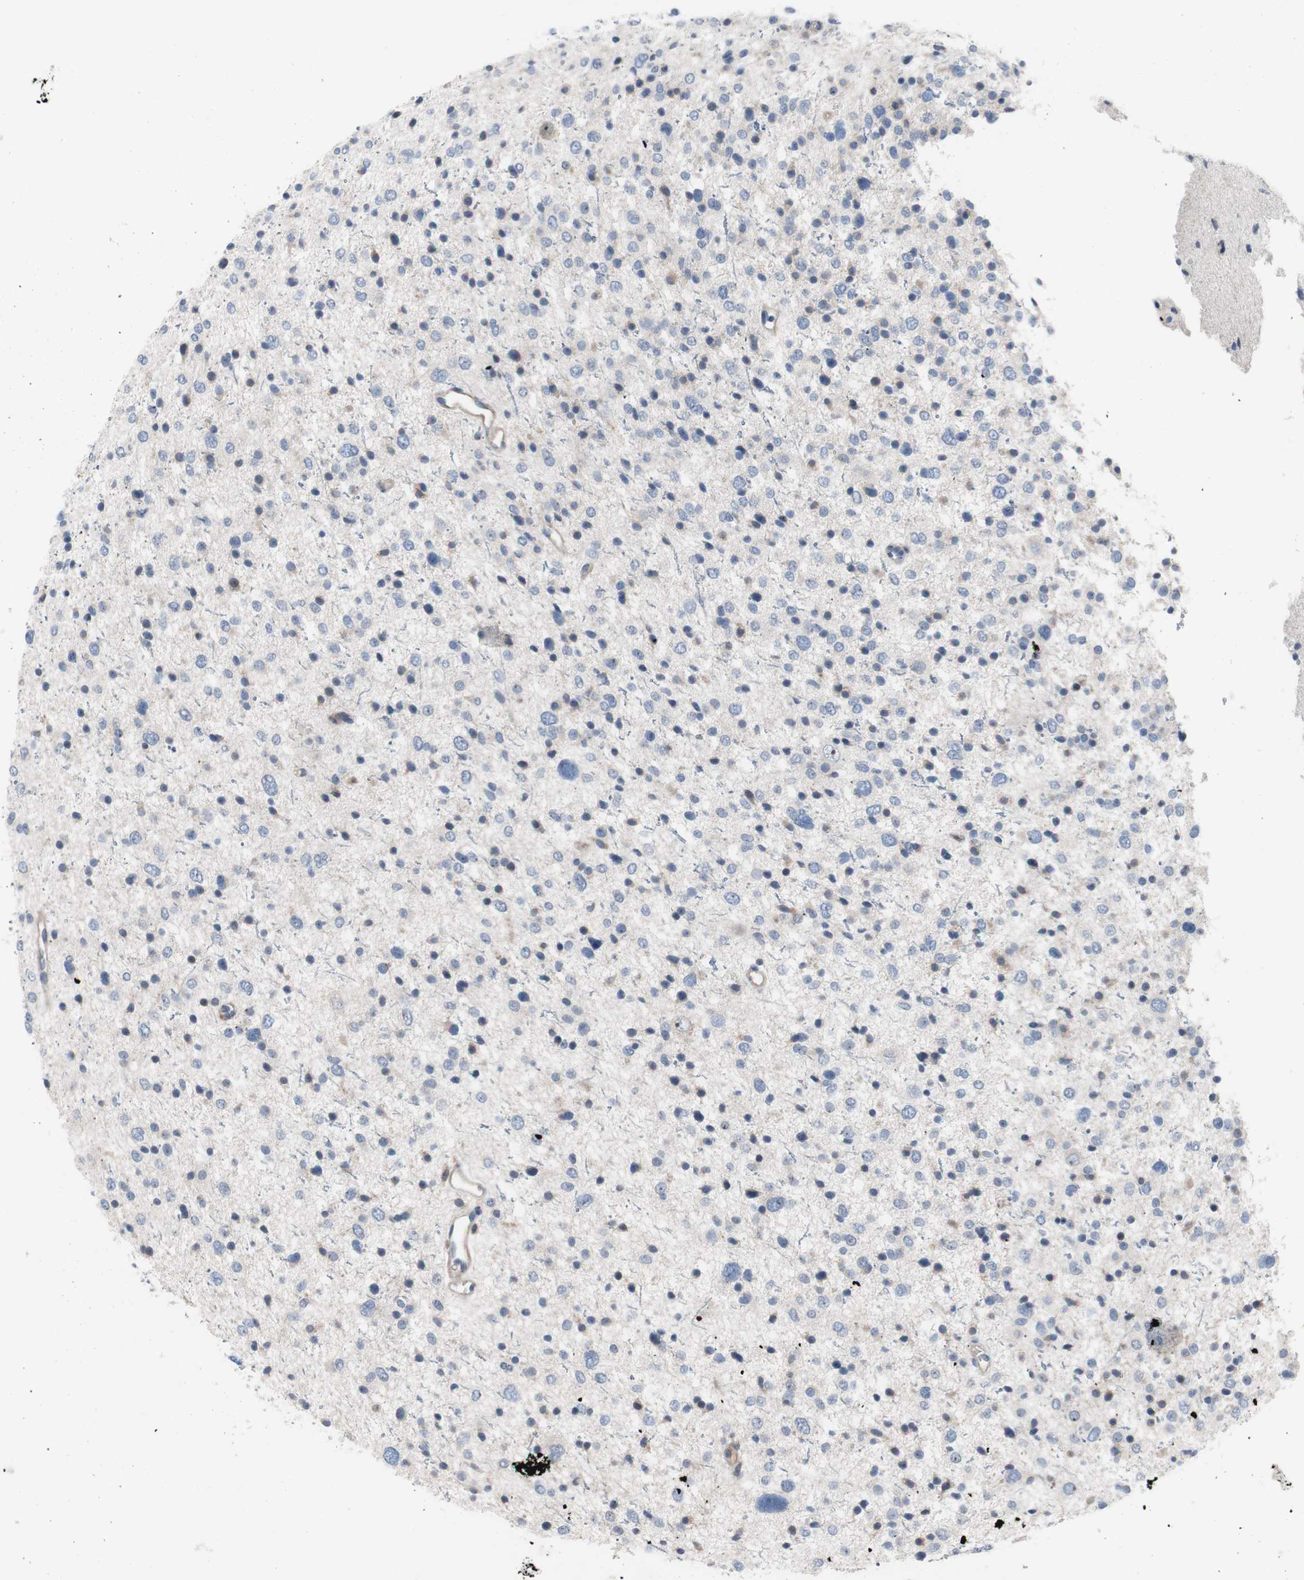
{"staining": {"intensity": "negative", "quantity": "none", "location": "none"}, "tissue": "glioma", "cell_type": "Tumor cells", "image_type": "cancer", "snomed": [{"axis": "morphology", "description": "Glioma, malignant, Low grade"}, {"axis": "topography", "description": "Brain"}], "caption": "There is no significant positivity in tumor cells of glioma.", "gene": "KANSL1", "patient": {"sex": "female", "age": 37}}